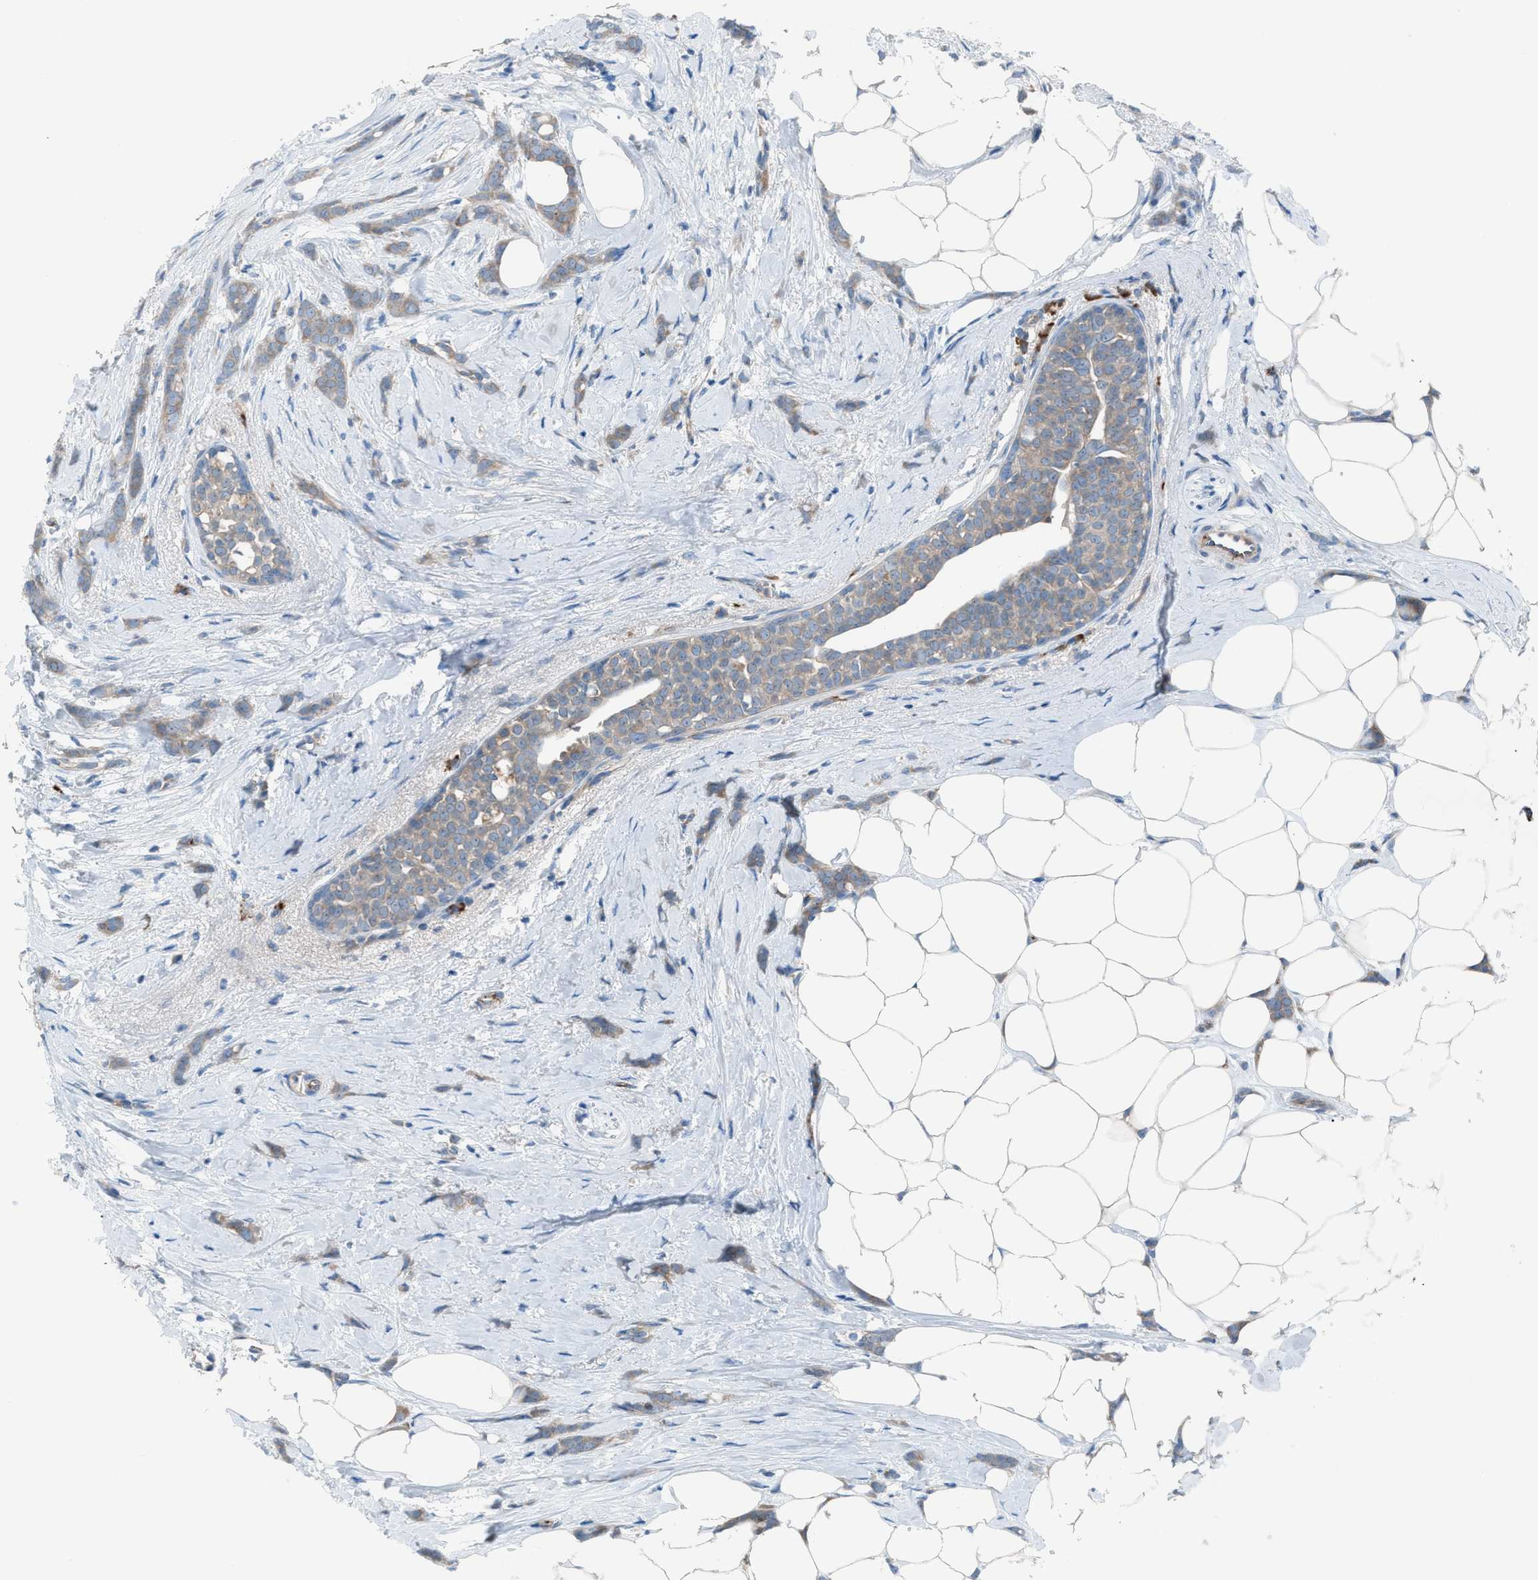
{"staining": {"intensity": "weak", "quantity": ">75%", "location": "cytoplasmic/membranous"}, "tissue": "breast cancer", "cell_type": "Tumor cells", "image_type": "cancer", "snomed": [{"axis": "morphology", "description": "Lobular carcinoma, in situ"}, {"axis": "morphology", "description": "Lobular carcinoma"}, {"axis": "topography", "description": "Breast"}], "caption": "Lobular carcinoma in situ (breast) stained for a protein (brown) displays weak cytoplasmic/membranous positive staining in about >75% of tumor cells.", "gene": "HEG1", "patient": {"sex": "female", "age": 41}}